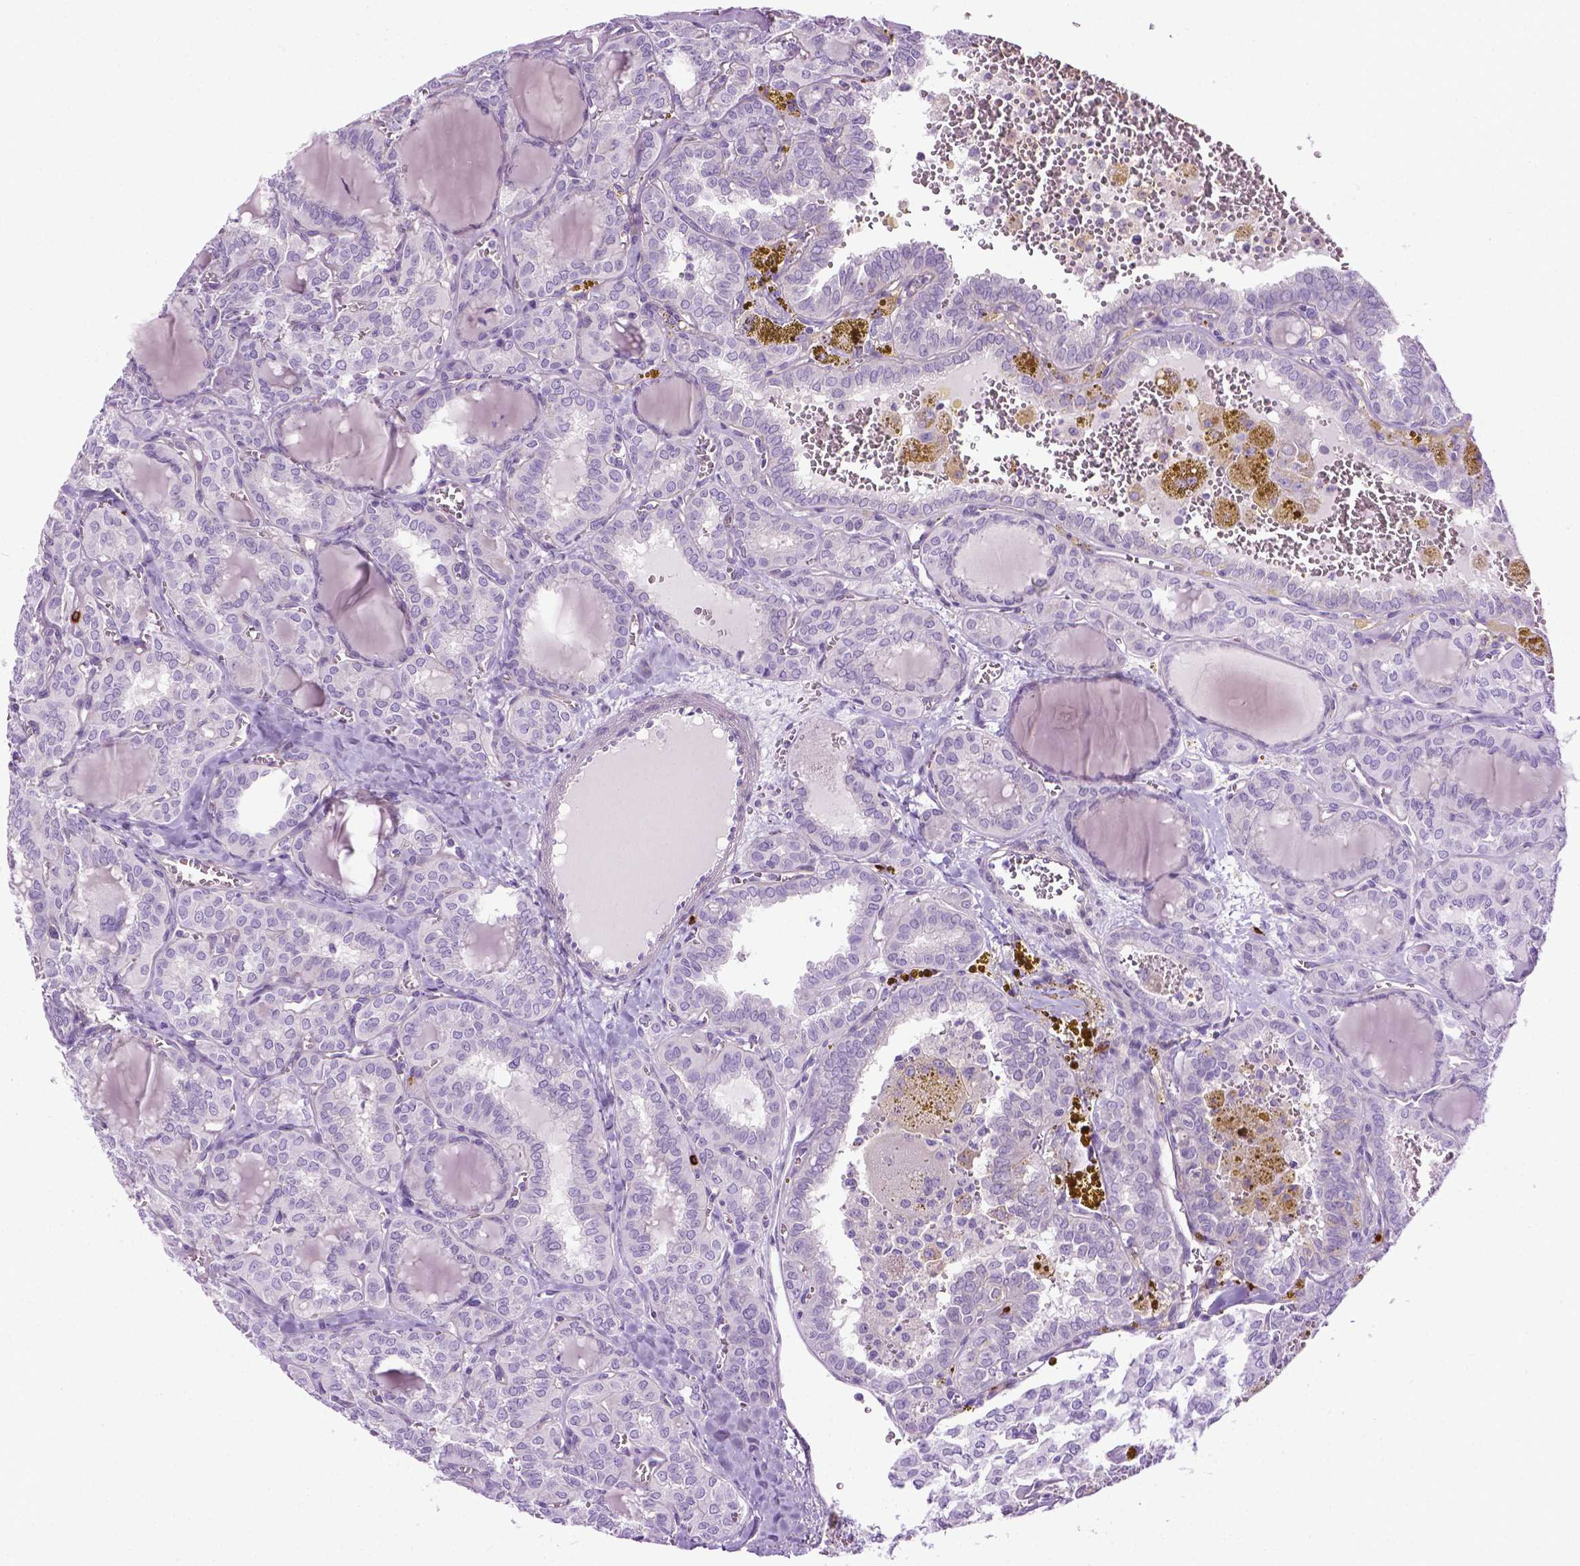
{"staining": {"intensity": "negative", "quantity": "none", "location": "none"}, "tissue": "thyroid cancer", "cell_type": "Tumor cells", "image_type": "cancer", "snomed": [{"axis": "morphology", "description": "Papillary adenocarcinoma, NOS"}, {"axis": "topography", "description": "Thyroid gland"}], "caption": "Immunohistochemistry (IHC) of papillary adenocarcinoma (thyroid) demonstrates no positivity in tumor cells.", "gene": "SPECC1L", "patient": {"sex": "female", "age": 41}}